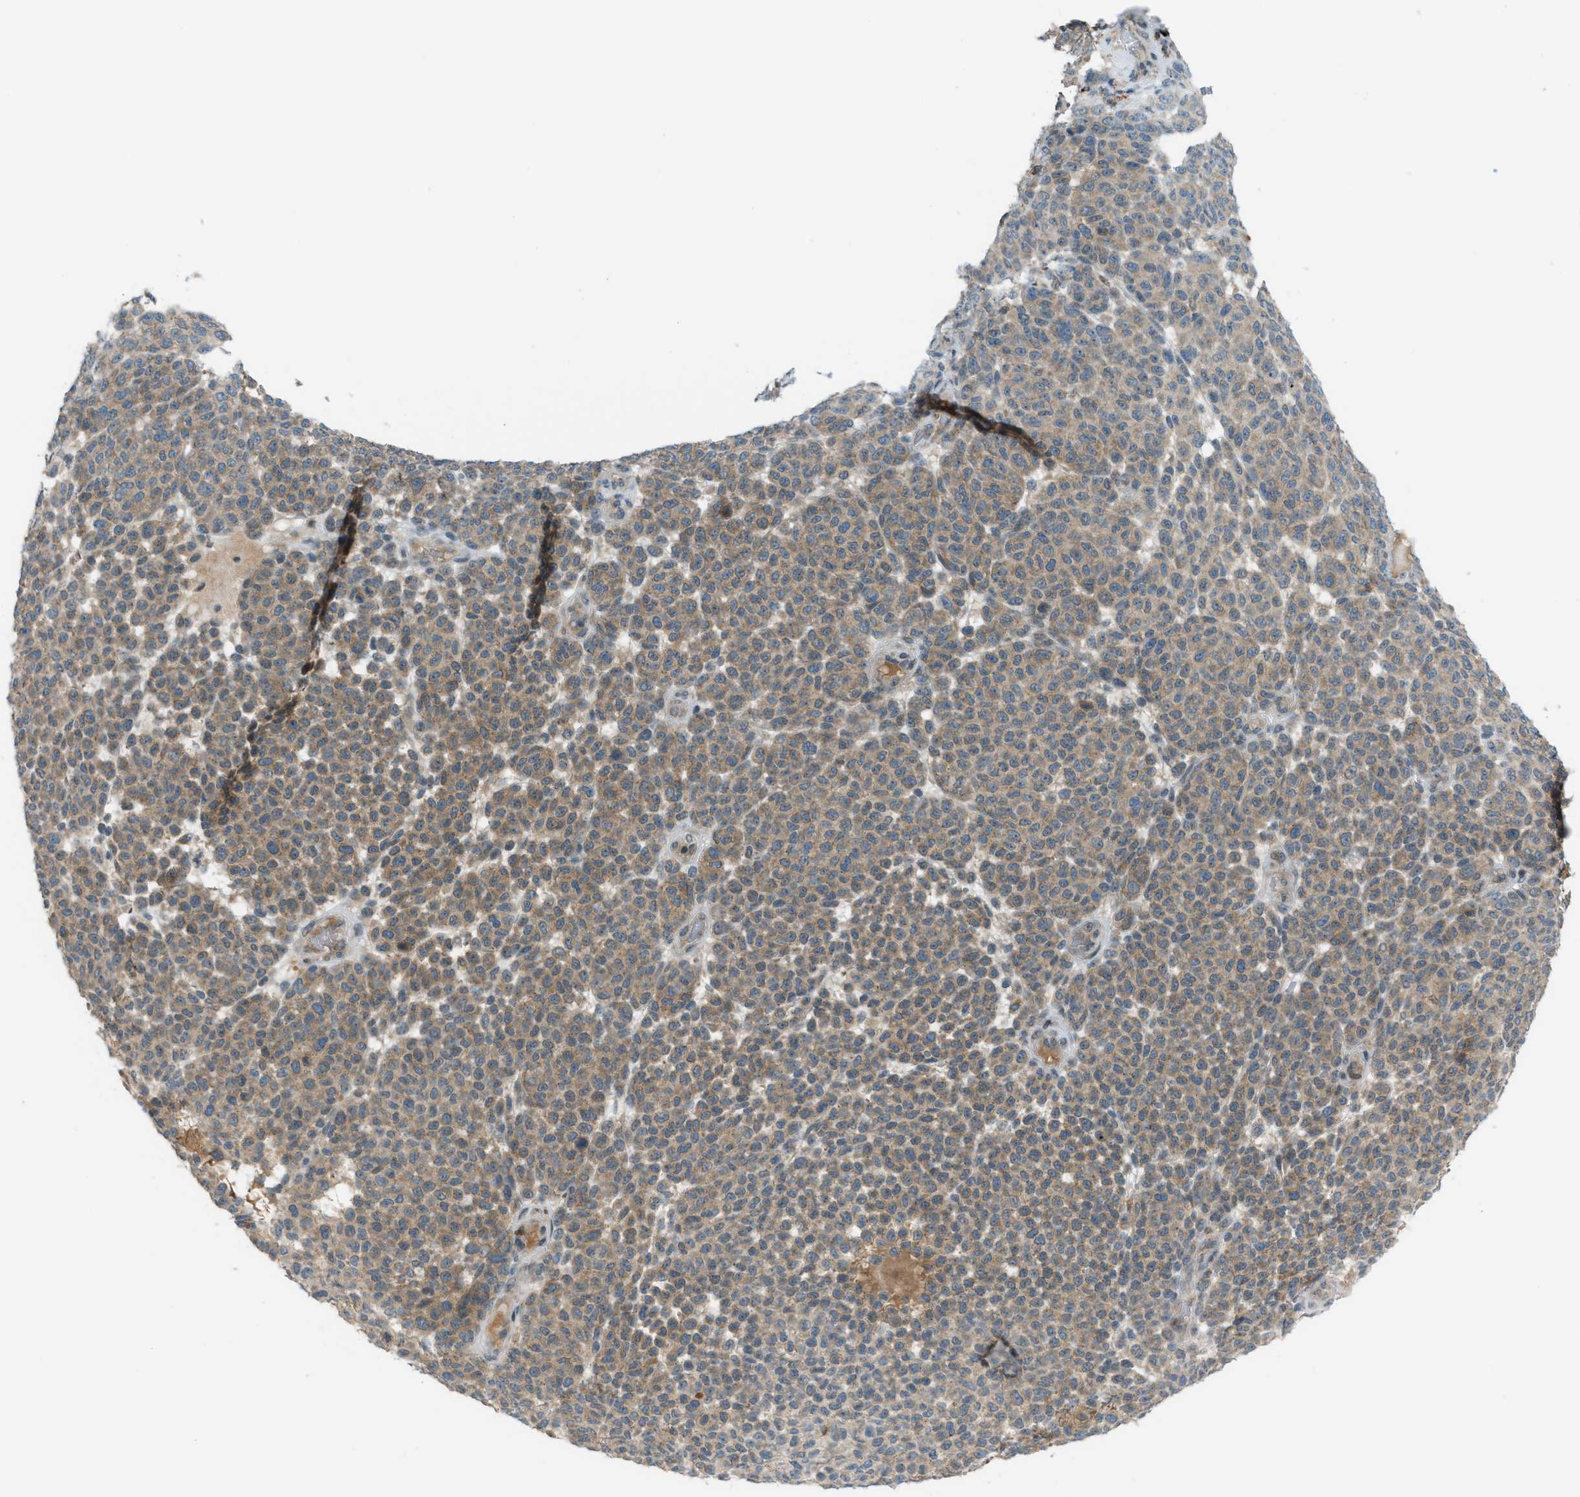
{"staining": {"intensity": "weak", "quantity": ">75%", "location": "cytoplasmic/membranous"}, "tissue": "melanoma", "cell_type": "Tumor cells", "image_type": "cancer", "snomed": [{"axis": "morphology", "description": "Malignant melanoma, NOS"}, {"axis": "topography", "description": "Skin"}], "caption": "A low amount of weak cytoplasmic/membranous positivity is seen in about >75% of tumor cells in malignant melanoma tissue.", "gene": "DYRK1A", "patient": {"sex": "male", "age": 59}}